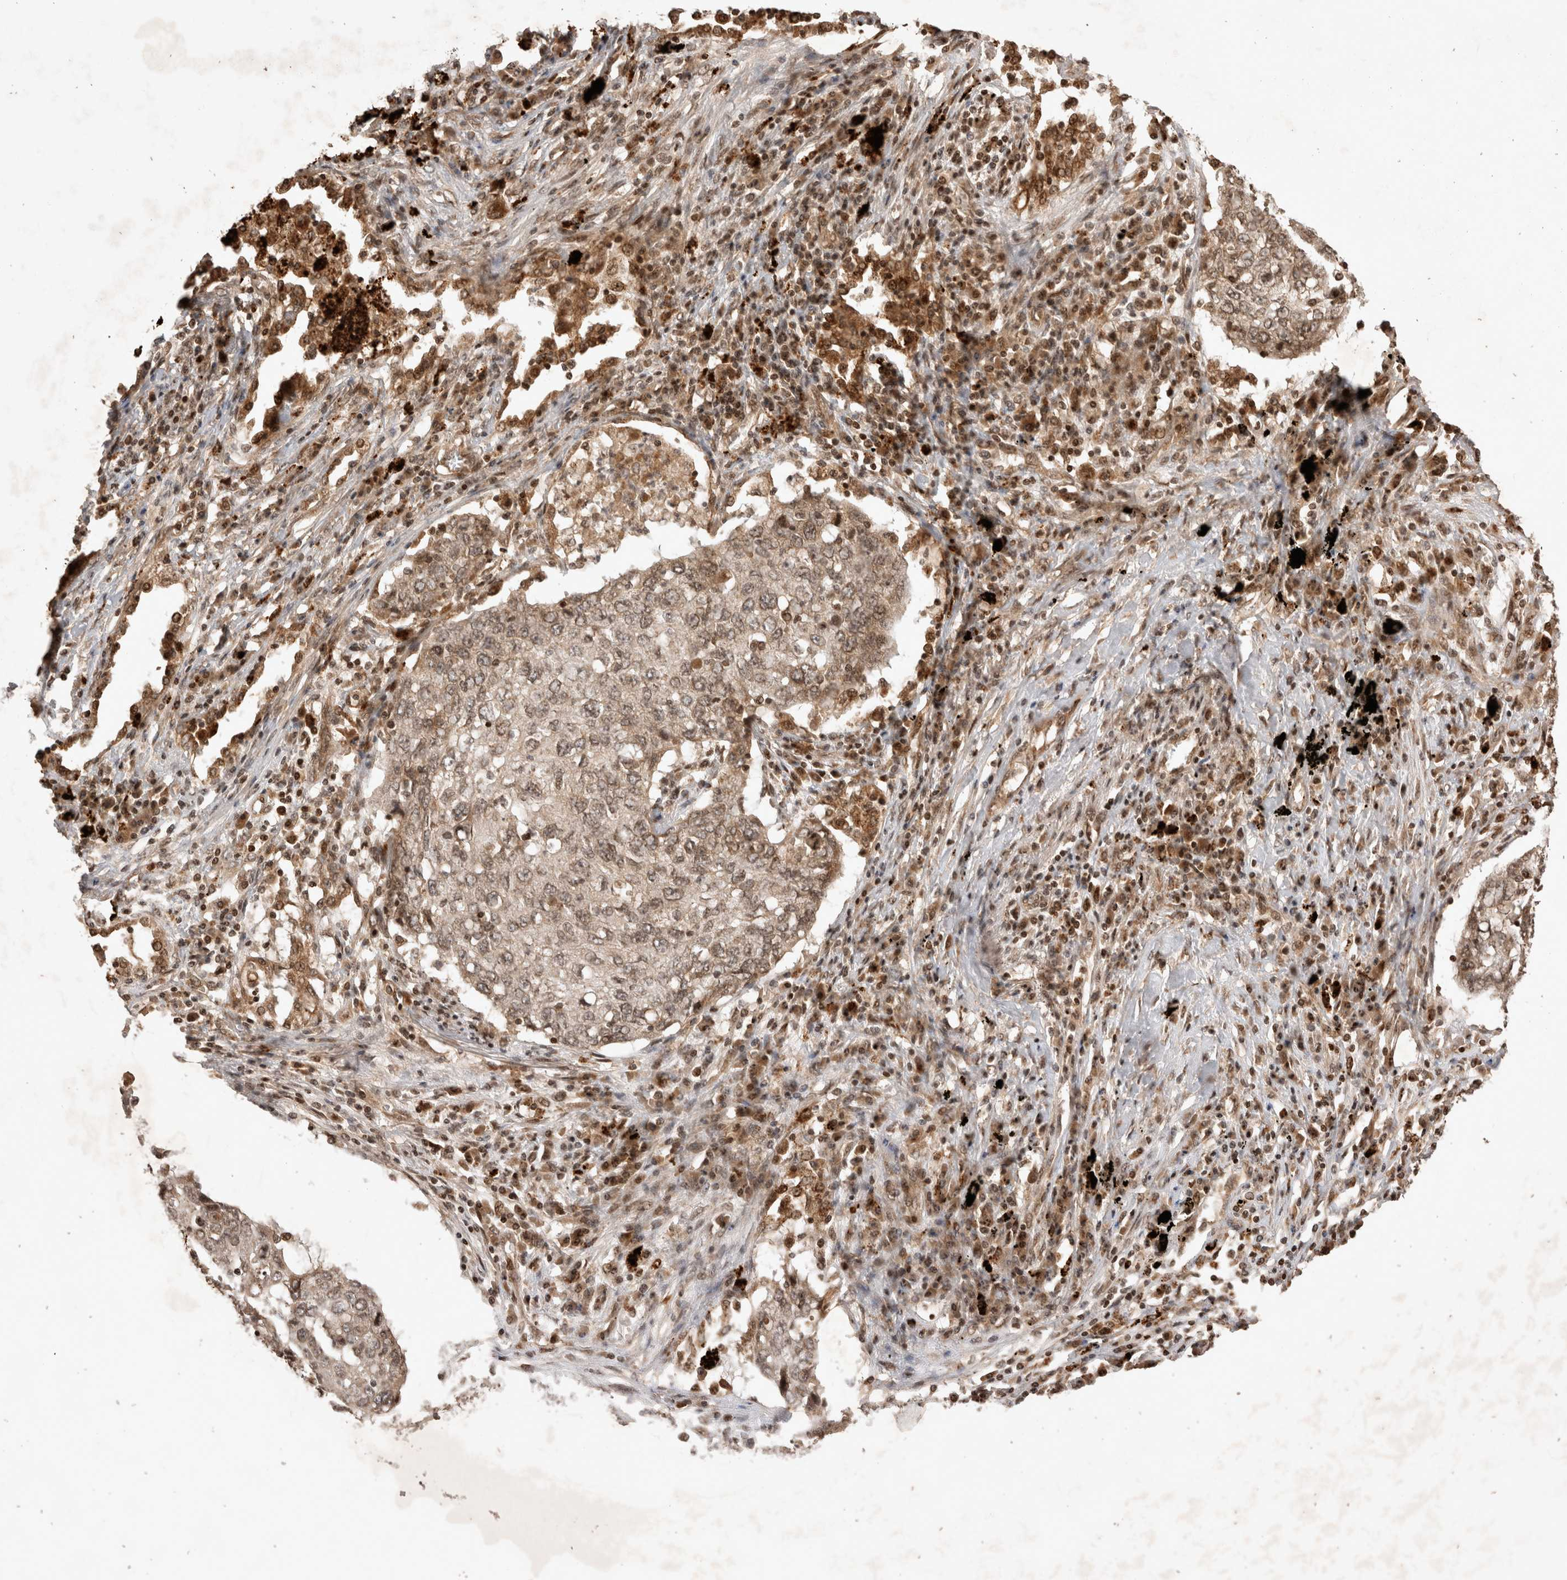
{"staining": {"intensity": "weak", "quantity": ">75%", "location": "cytoplasmic/membranous"}, "tissue": "lung cancer", "cell_type": "Tumor cells", "image_type": "cancer", "snomed": [{"axis": "morphology", "description": "Squamous cell carcinoma, NOS"}, {"axis": "topography", "description": "Lung"}], "caption": "Immunohistochemical staining of human lung cancer (squamous cell carcinoma) reveals low levels of weak cytoplasmic/membranous expression in approximately >75% of tumor cells.", "gene": "FAM221A", "patient": {"sex": "female", "age": 63}}